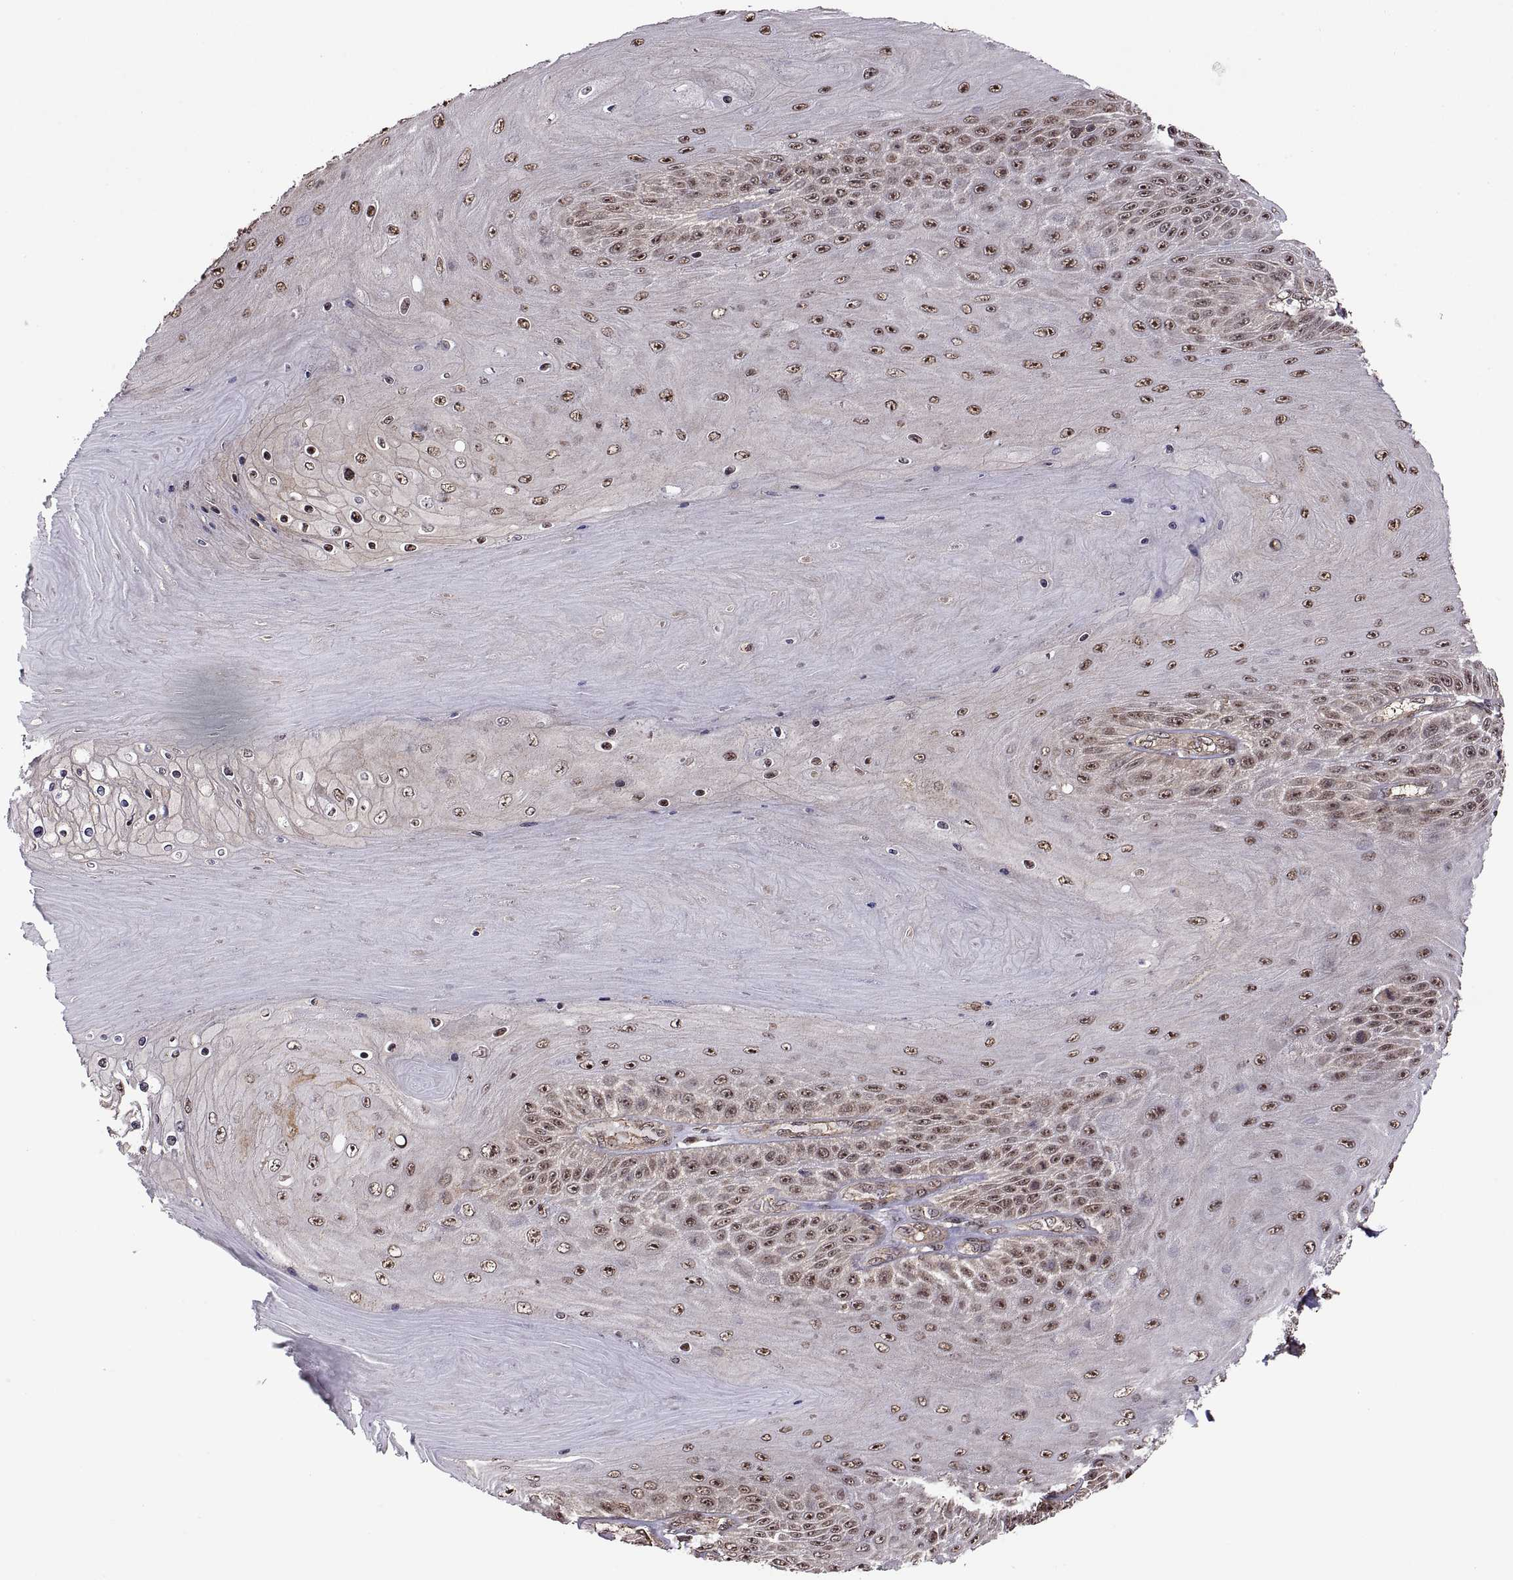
{"staining": {"intensity": "moderate", "quantity": "25%-75%", "location": "nuclear"}, "tissue": "skin cancer", "cell_type": "Tumor cells", "image_type": "cancer", "snomed": [{"axis": "morphology", "description": "Squamous cell carcinoma, NOS"}, {"axis": "topography", "description": "Skin"}], "caption": "A histopathology image of squamous cell carcinoma (skin) stained for a protein reveals moderate nuclear brown staining in tumor cells. The staining is performed using DAB (3,3'-diaminobenzidine) brown chromogen to label protein expression. The nuclei are counter-stained blue using hematoxylin.", "gene": "ARRB1", "patient": {"sex": "male", "age": 62}}